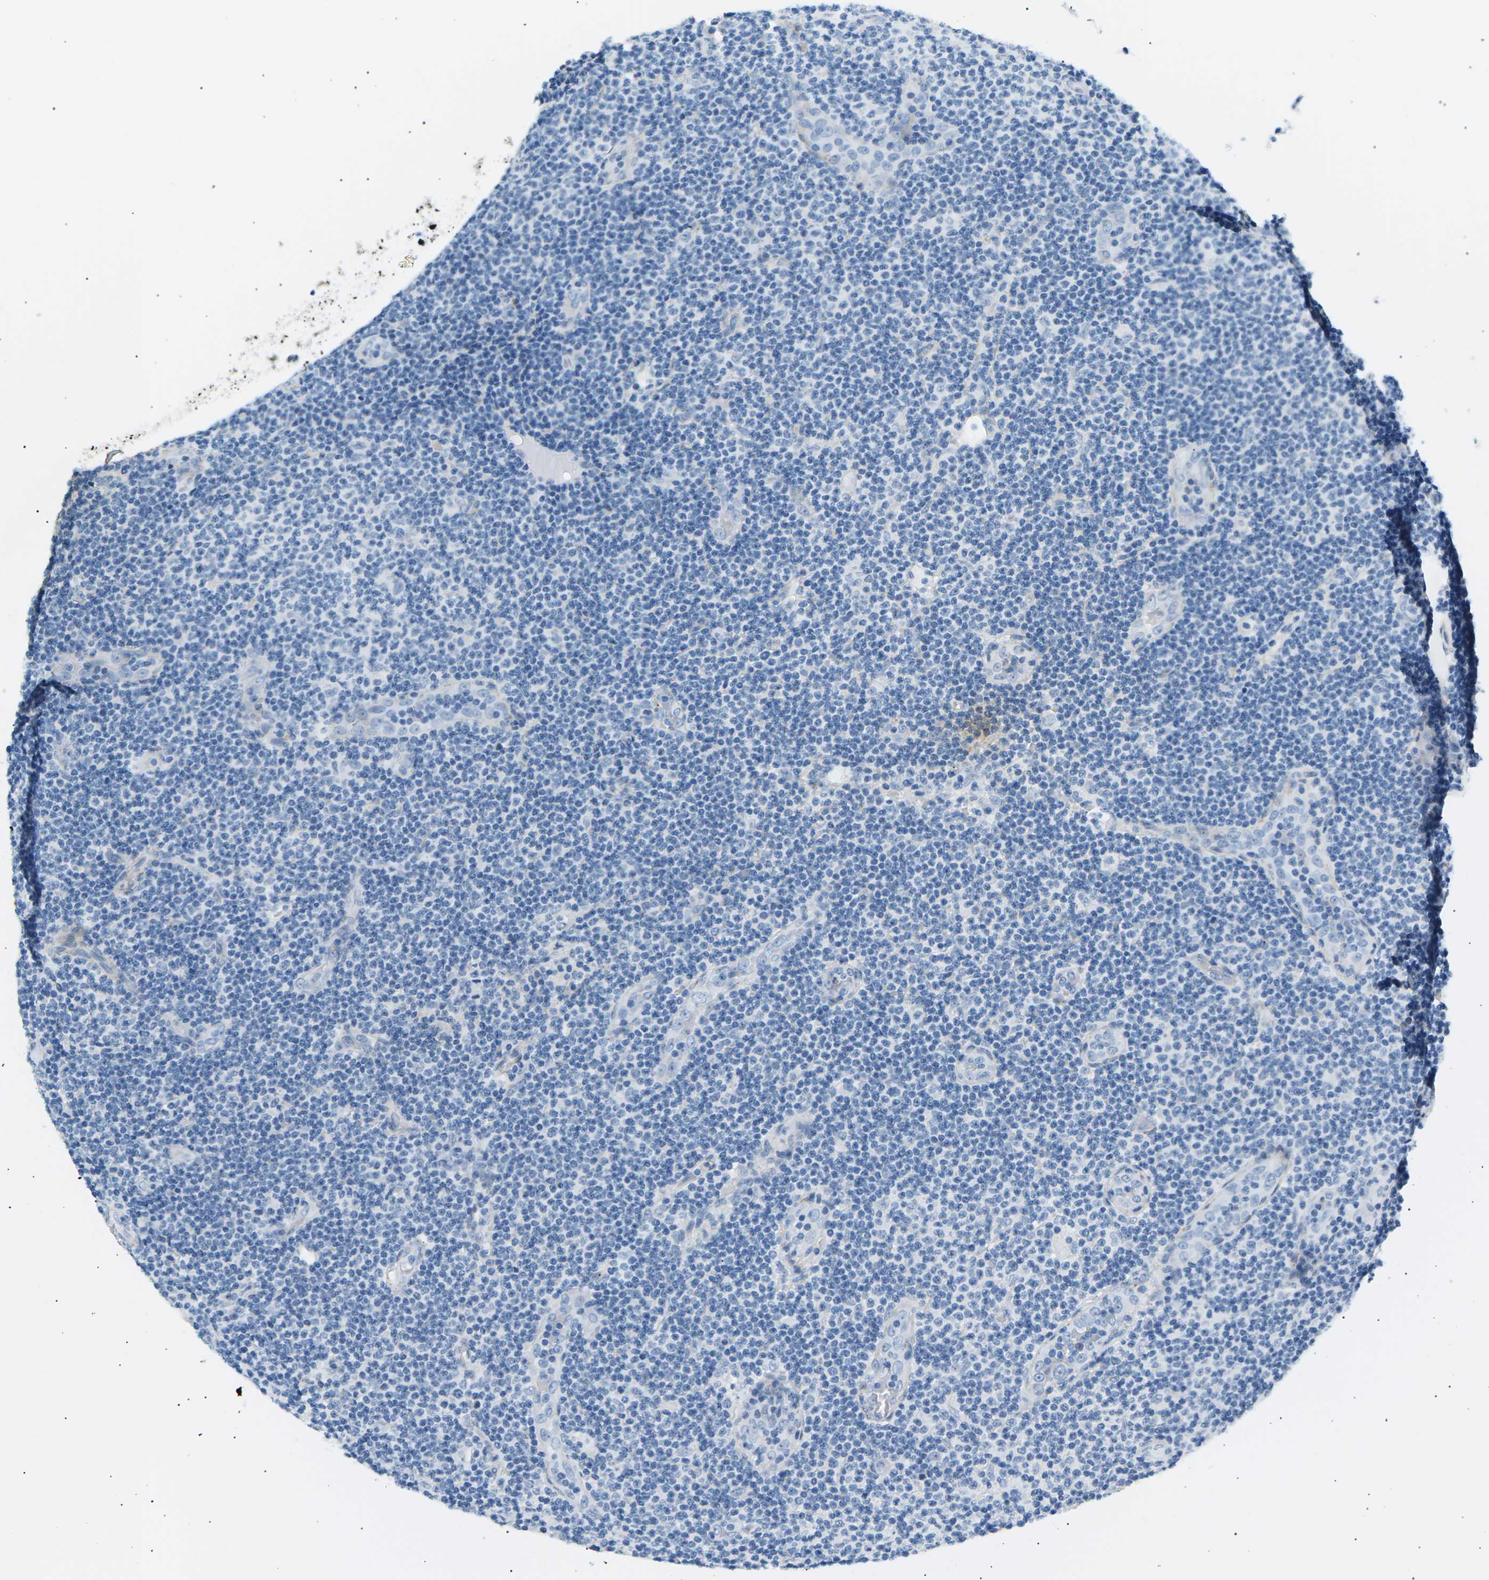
{"staining": {"intensity": "negative", "quantity": "none", "location": "none"}, "tissue": "lymphoma", "cell_type": "Tumor cells", "image_type": "cancer", "snomed": [{"axis": "morphology", "description": "Malignant lymphoma, non-Hodgkin's type, Low grade"}, {"axis": "topography", "description": "Lymph node"}], "caption": "This histopathology image is of lymphoma stained with IHC to label a protein in brown with the nuclei are counter-stained blue. There is no positivity in tumor cells.", "gene": "SEPTIN5", "patient": {"sex": "male", "age": 83}}